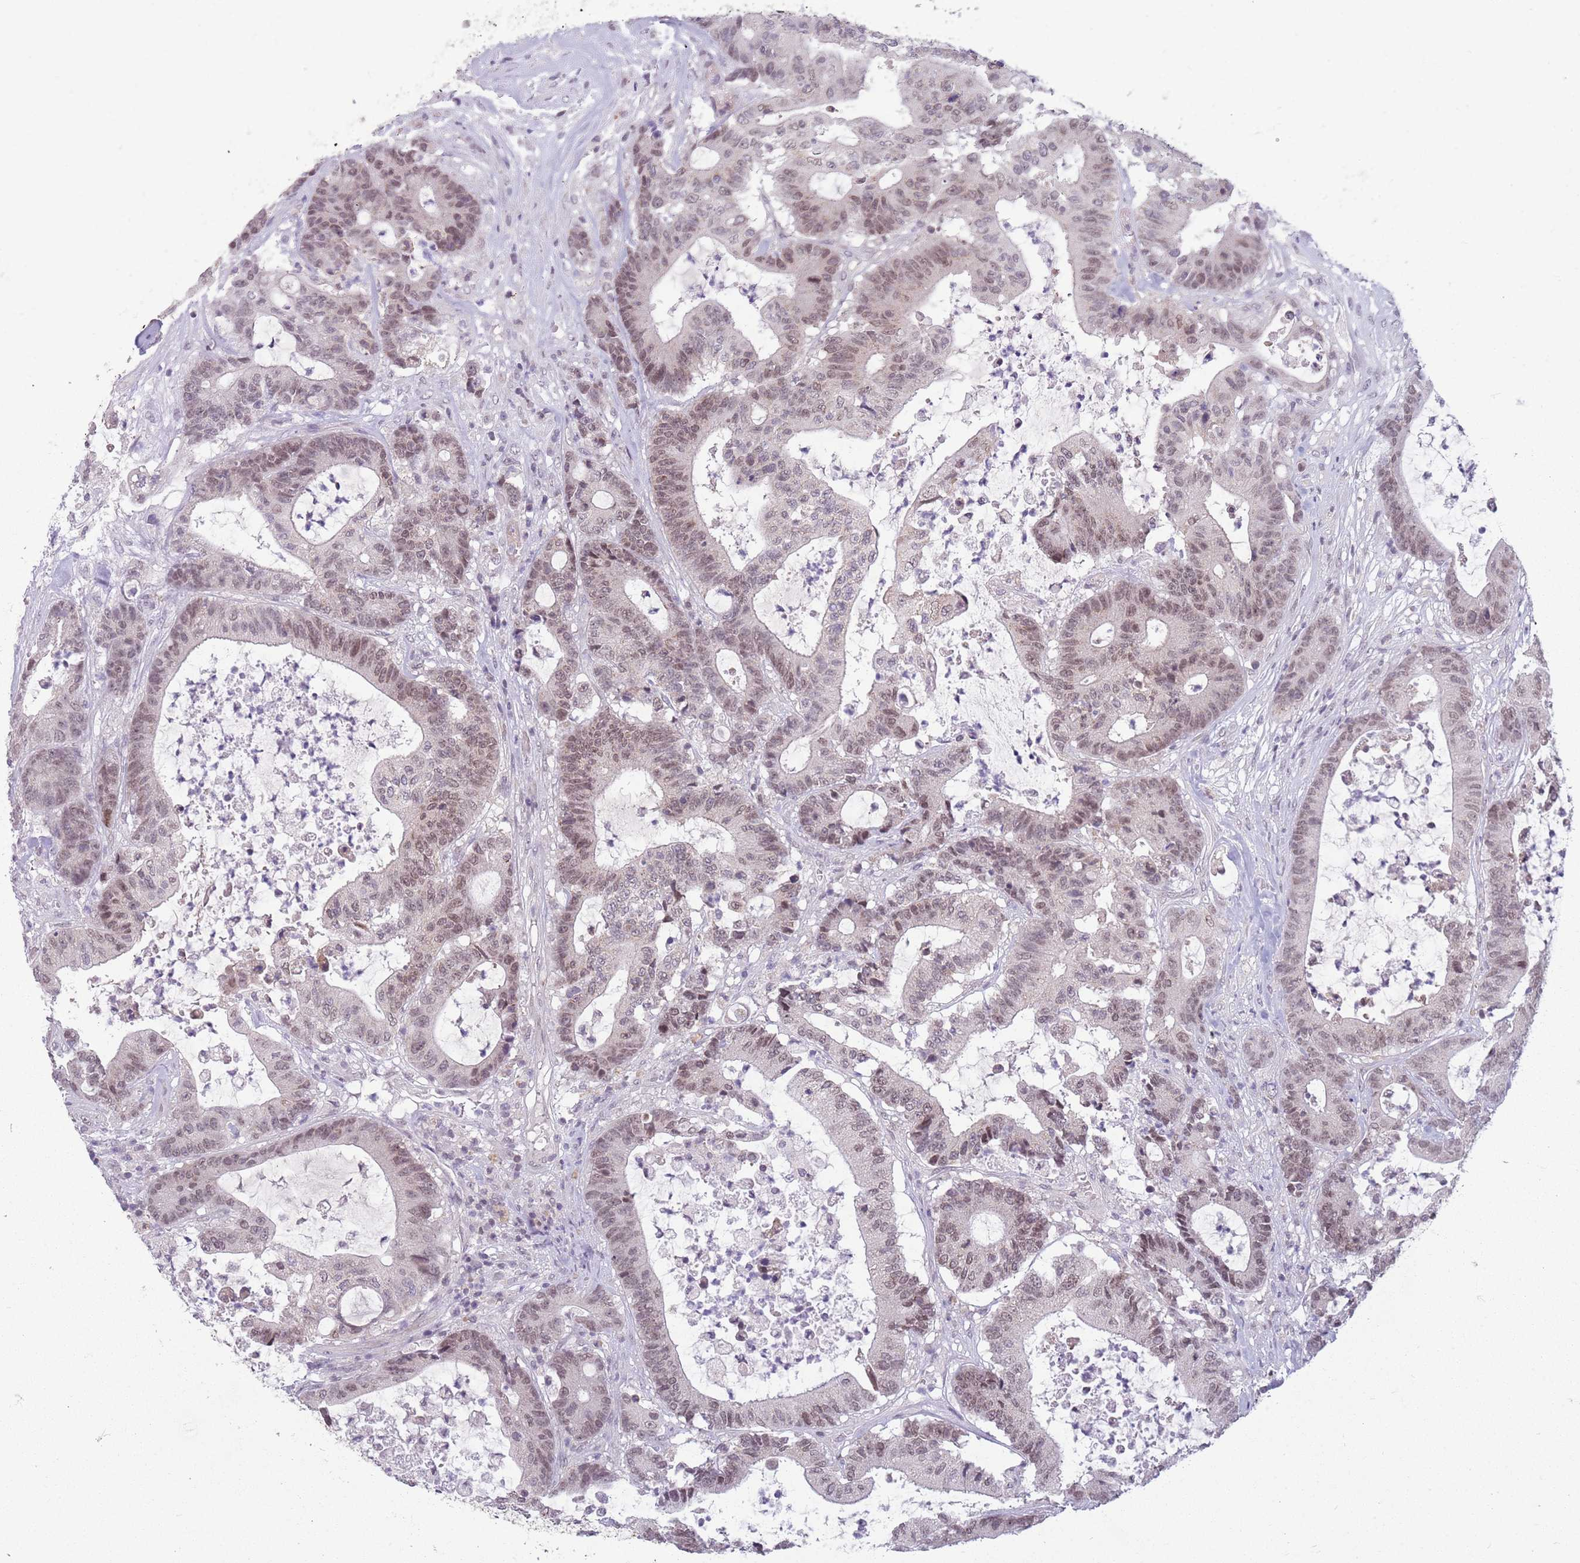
{"staining": {"intensity": "moderate", "quantity": "25%-75%", "location": "nuclear"}, "tissue": "colorectal cancer", "cell_type": "Tumor cells", "image_type": "cancer", "snomed": [{"axis": "morphology", "description": "Adenocarcinoma, NOS"}, {"axis": "topography", "description": "Colon"}], "caption": "Immunohistochemistry (DAB (3,3'-diaminobenzidine)) staining of human adenocarcinoma (colorectal) demonstrates moderate nuclear protein expression in about 25%-75% of tumor cells. Nuclei are stained in blue.", "gene": "ZNF574", "patient": {"sex": "female", "age": 84}}